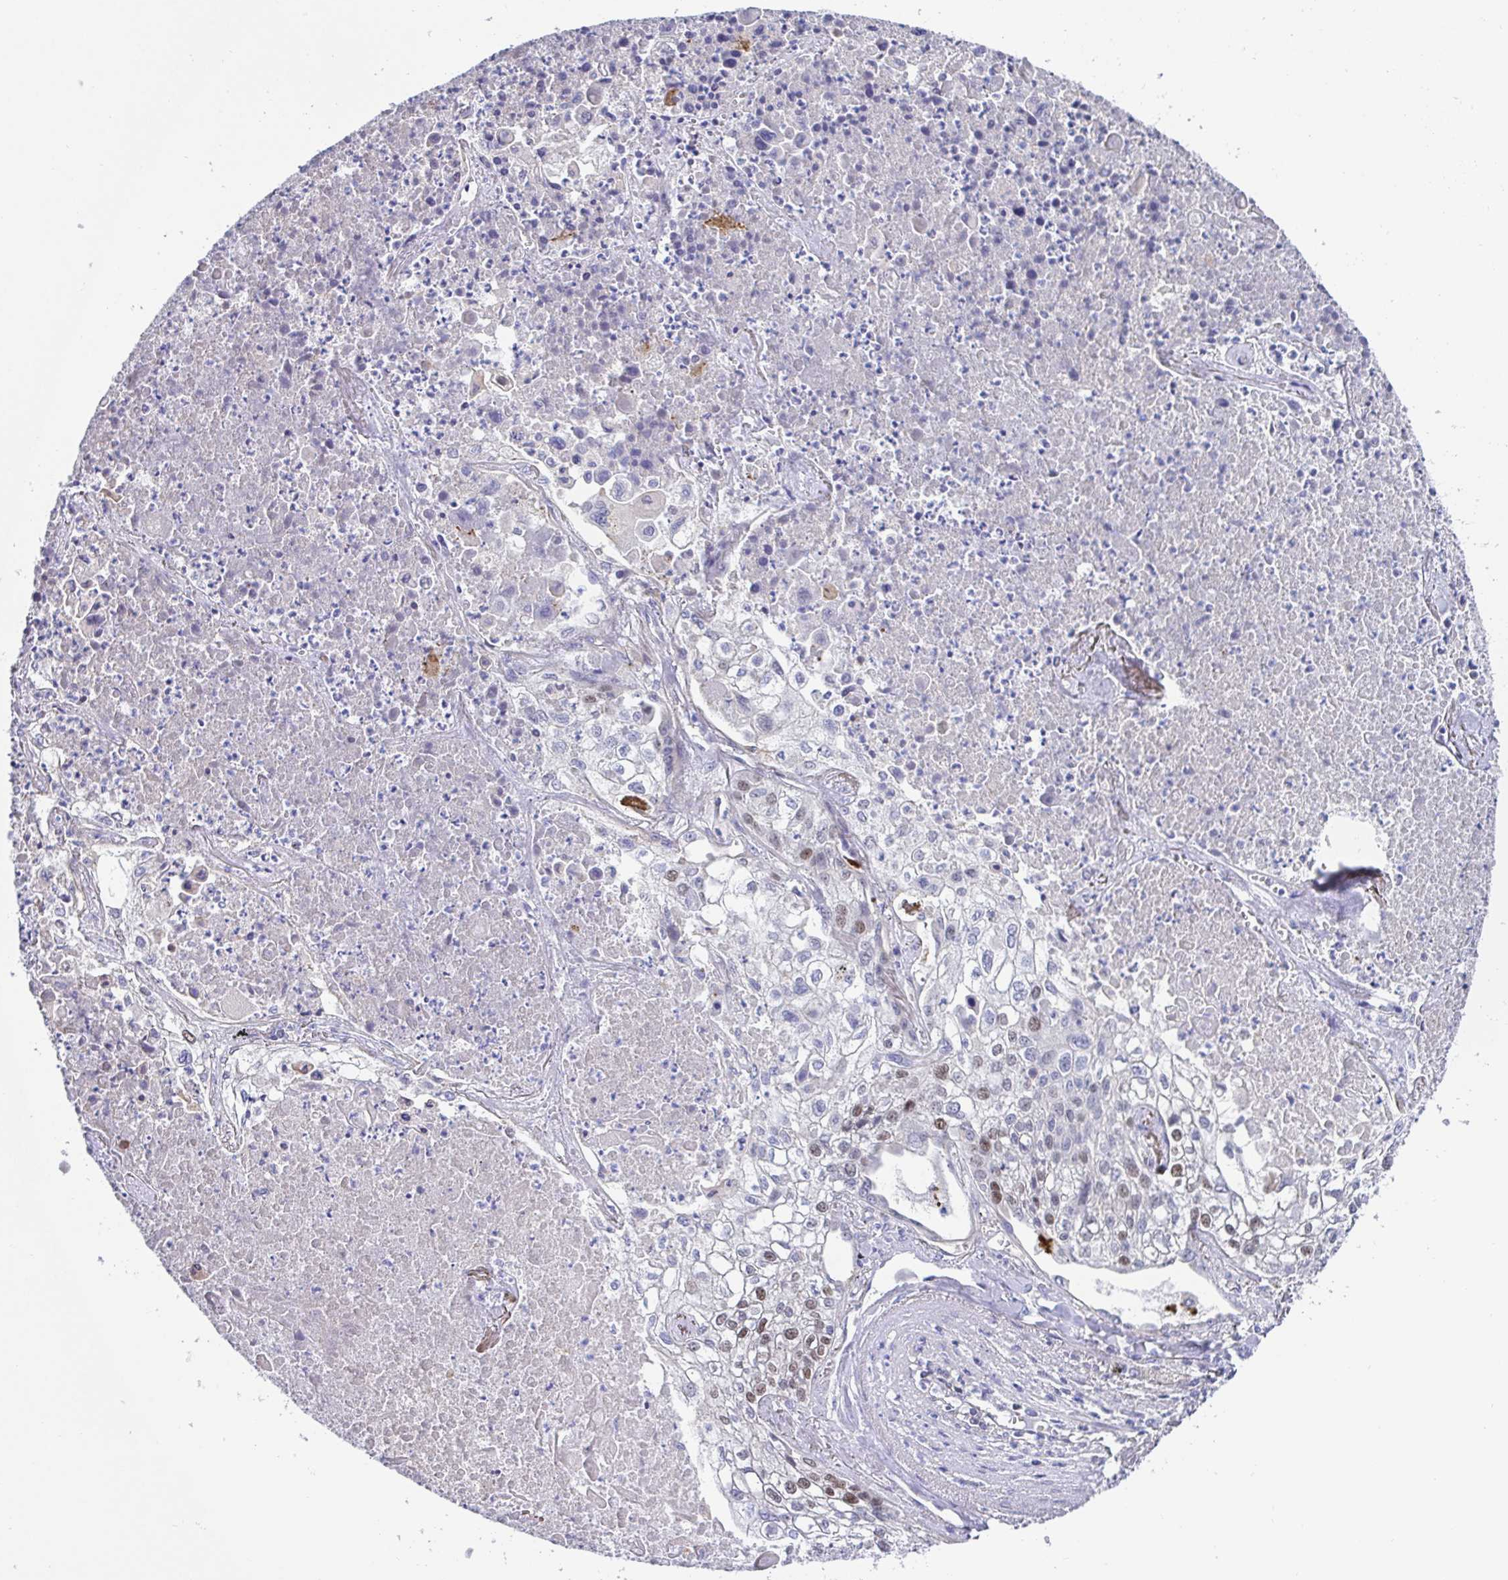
{"staining": {"intensity": "weak", "quantity": "<25%", "location": "nuclear"}, "tissue": "lung cancer", "cell_type": "Tumor cells", "image_type": "cancer", "snomed": [{"axis": "morphology", "description": "Squamous cell carcinoma, NOS"}, {"axis": "topography", "description": "Lung"}], "caption": "Immunohistochemistry micrograph of lung cancer (squamous cell carcinoma) stained for a protein (brown), which displays no expression in tumor cells.", "gene": "TIMELESS", "patient": {"sex": "male", "age": 74}}